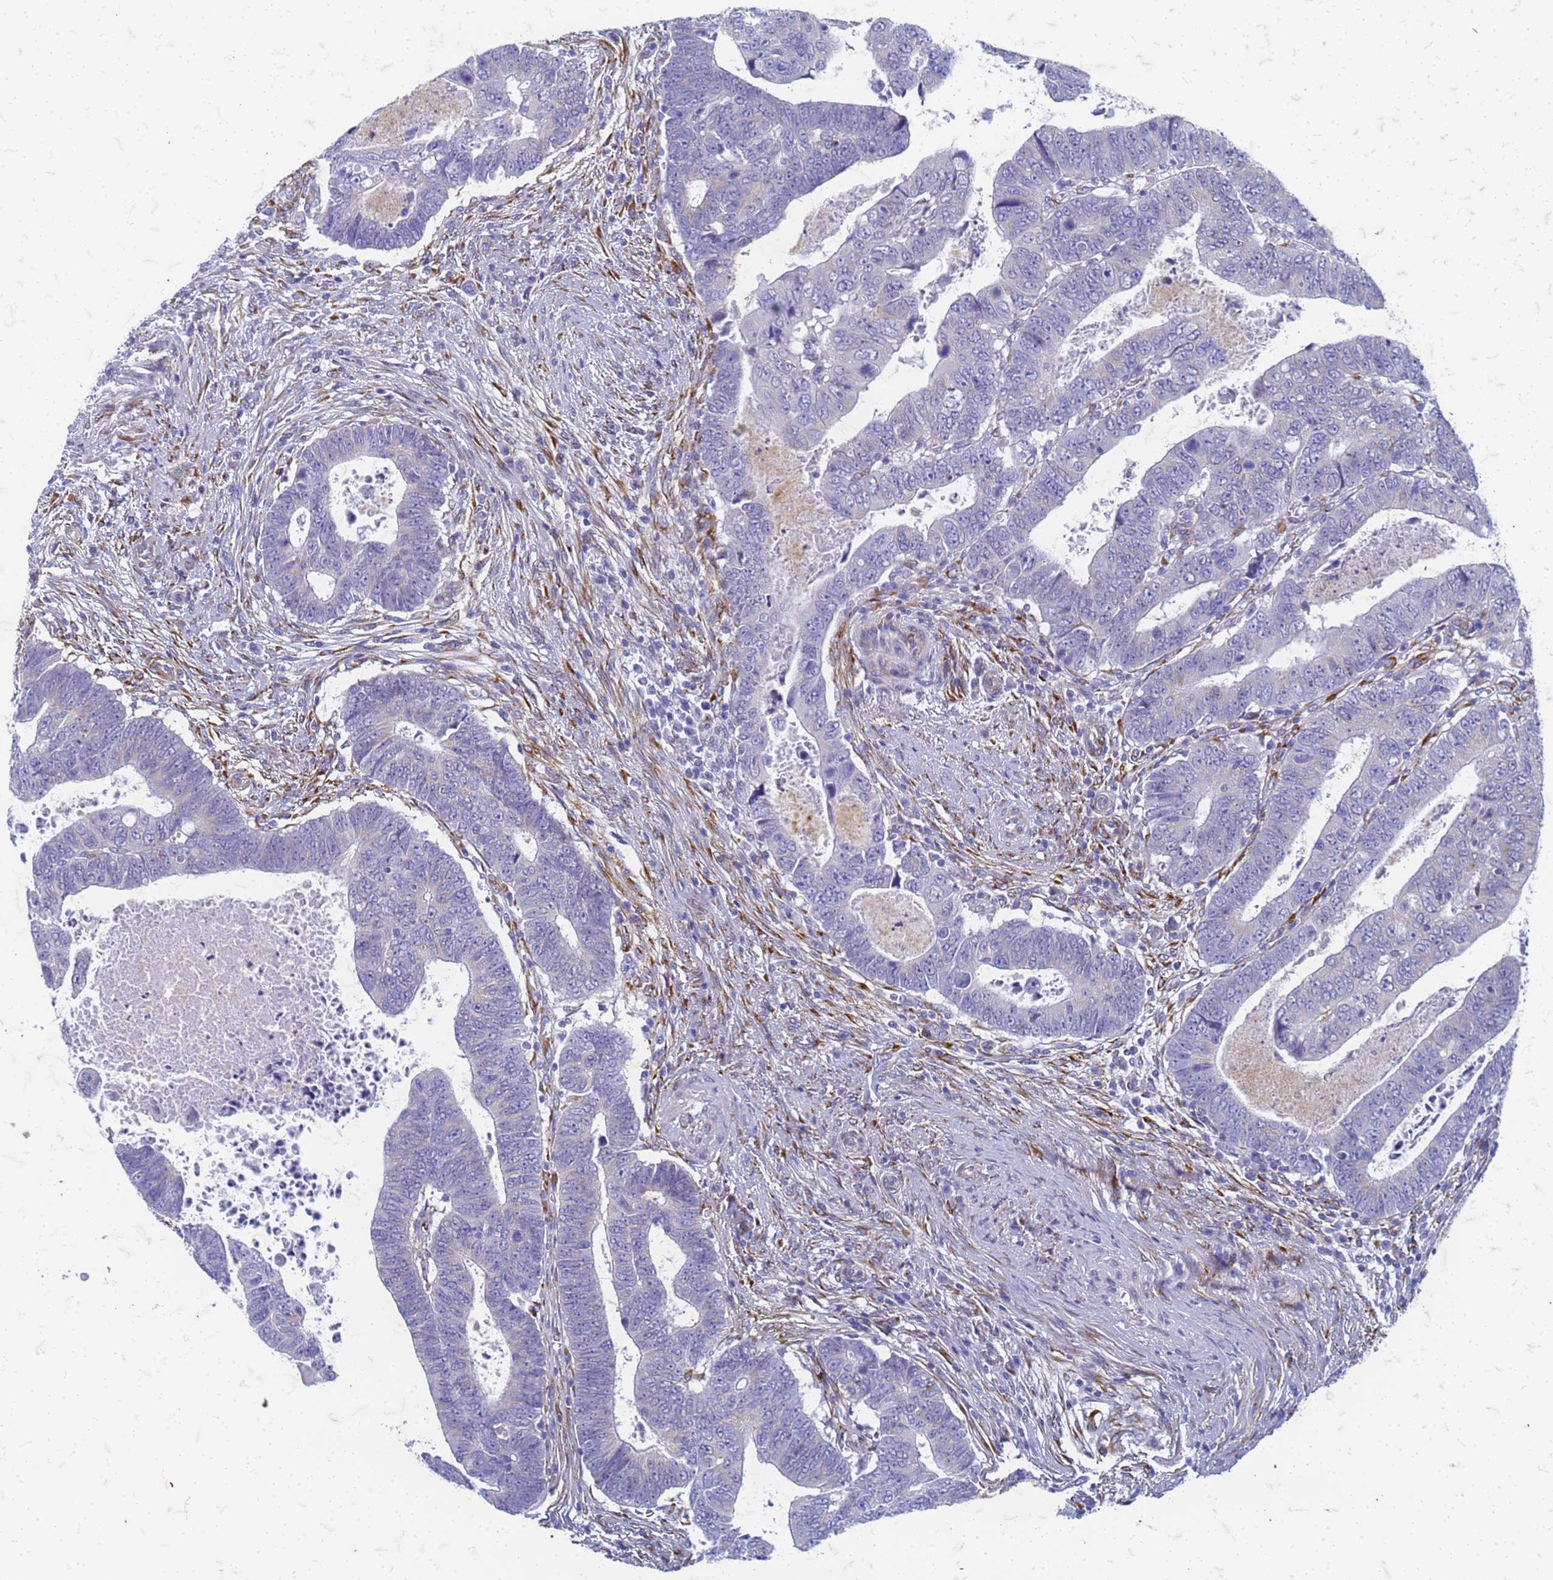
{"staining": {"intensity": "negative", "quantity": "none", "location": "none"}, "tissue": "colorectal cancer", "cell_type": "Tumor cells", "image_type": "cancer", "snomed": [{"axis": "morphology", "description": "Normal tissue, NOS"}, {"axis": "morphology", "description": "Adenocarcinoma, NOS"}, {"axis": "topography", "description": "Rectum"}], "caption": "This micrograph is of colorectal cancer stained with IHC to label a protein in brown with the nuclei are counter-stained blue. There is no staining in tumor cells.", "gene": "TRIM64B", "patient": {"sex": "female", "age": 65}}